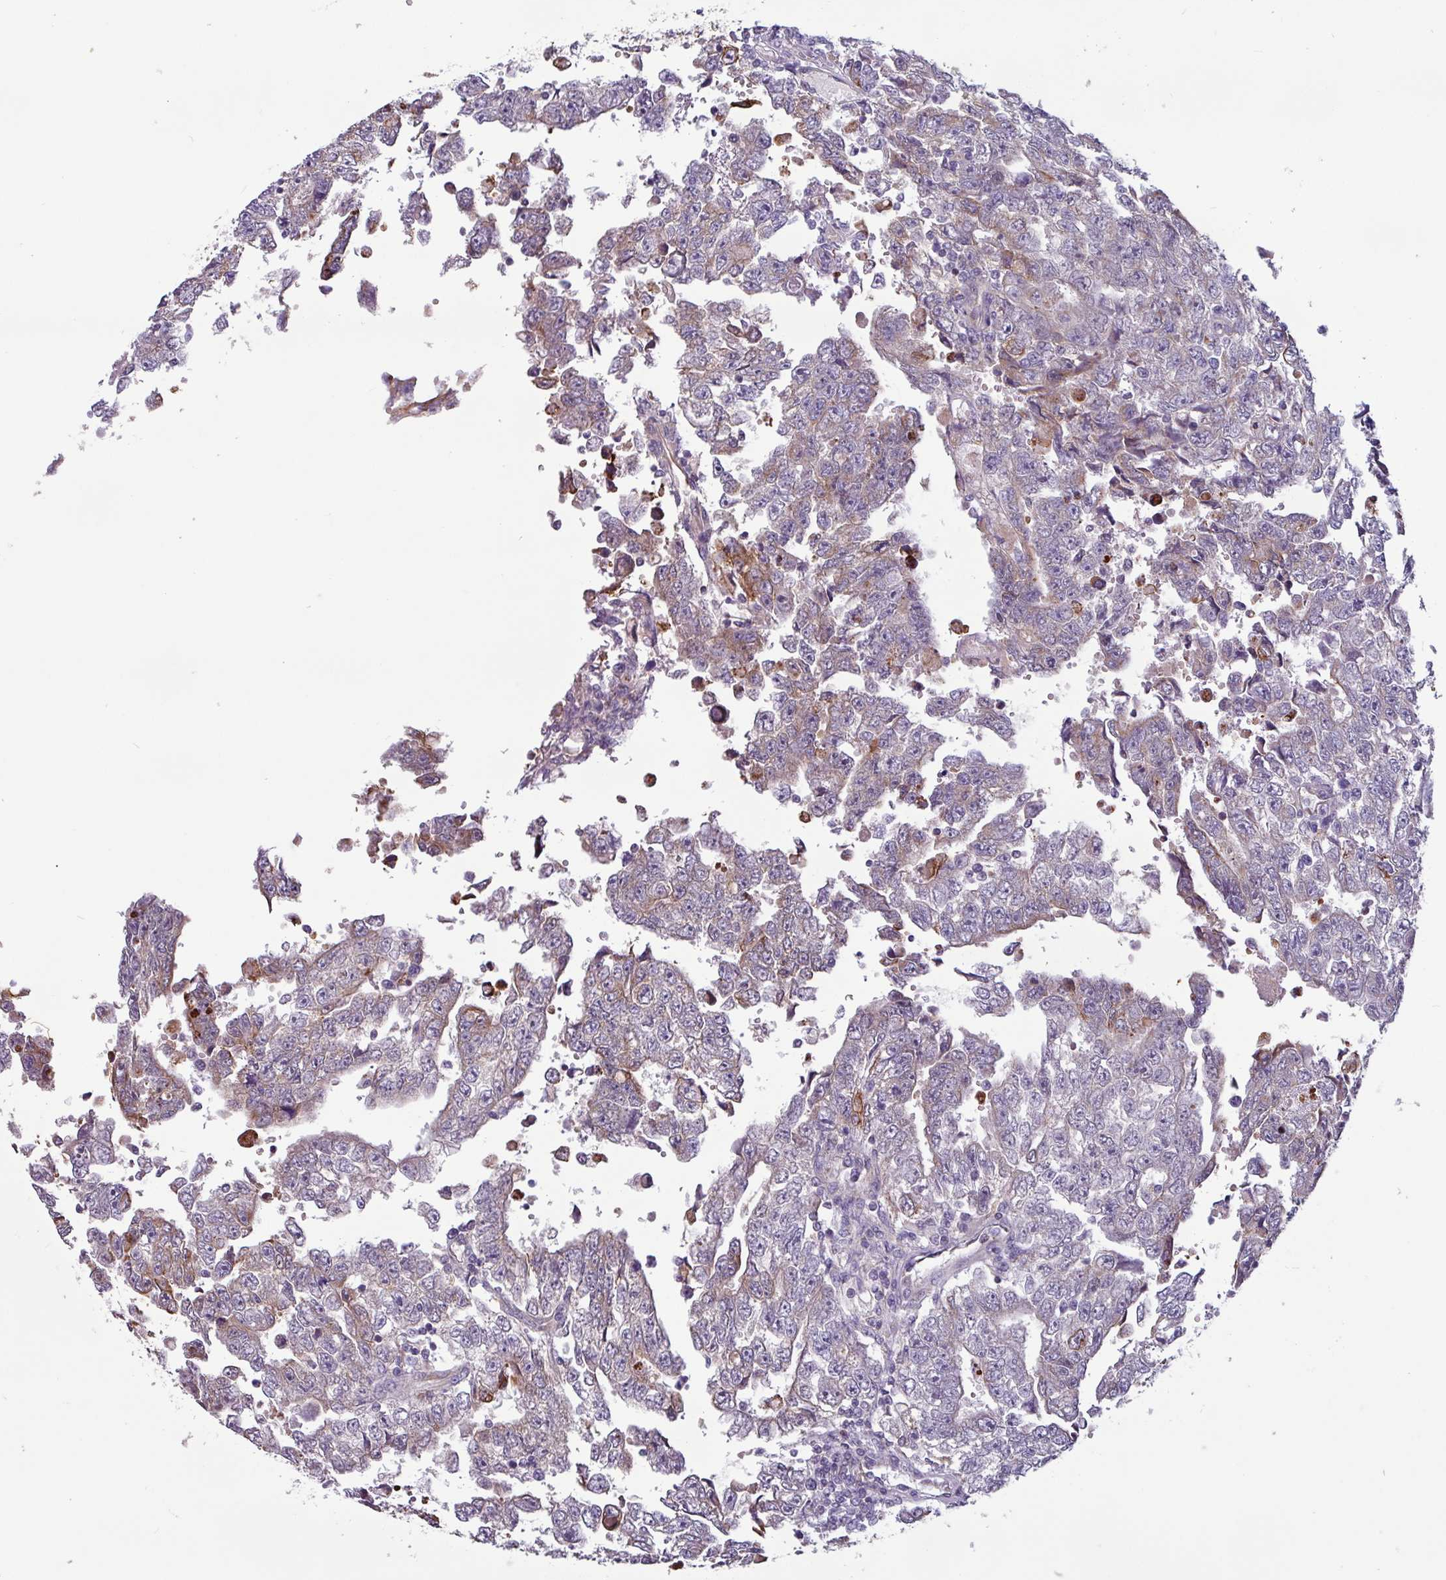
{"staining": {"intensity": "moderate", "quantity": "<25%", "location": "cytoplasmic/membranous"}, "tissue": "testis cancer", "cell_type": "Tumor cells", "image_type": "cancer", "snomed": [{"axis": "morphology", "description": "Carcinoma, Embryonal, NOS"}, {"axis": "topography", "description": "Testis"}], "caption": "A histopathology image of embryonal carcinoma (testis) stained for a protein exhibits moderate cytoplasmic/membranous brown staining in tumor cells. Immunohistochemistry stains the protein of interest in brown and the nuclei are stained blue.", "gene": "CAMK1", "patient": {"sex": "male", "age": 25}}